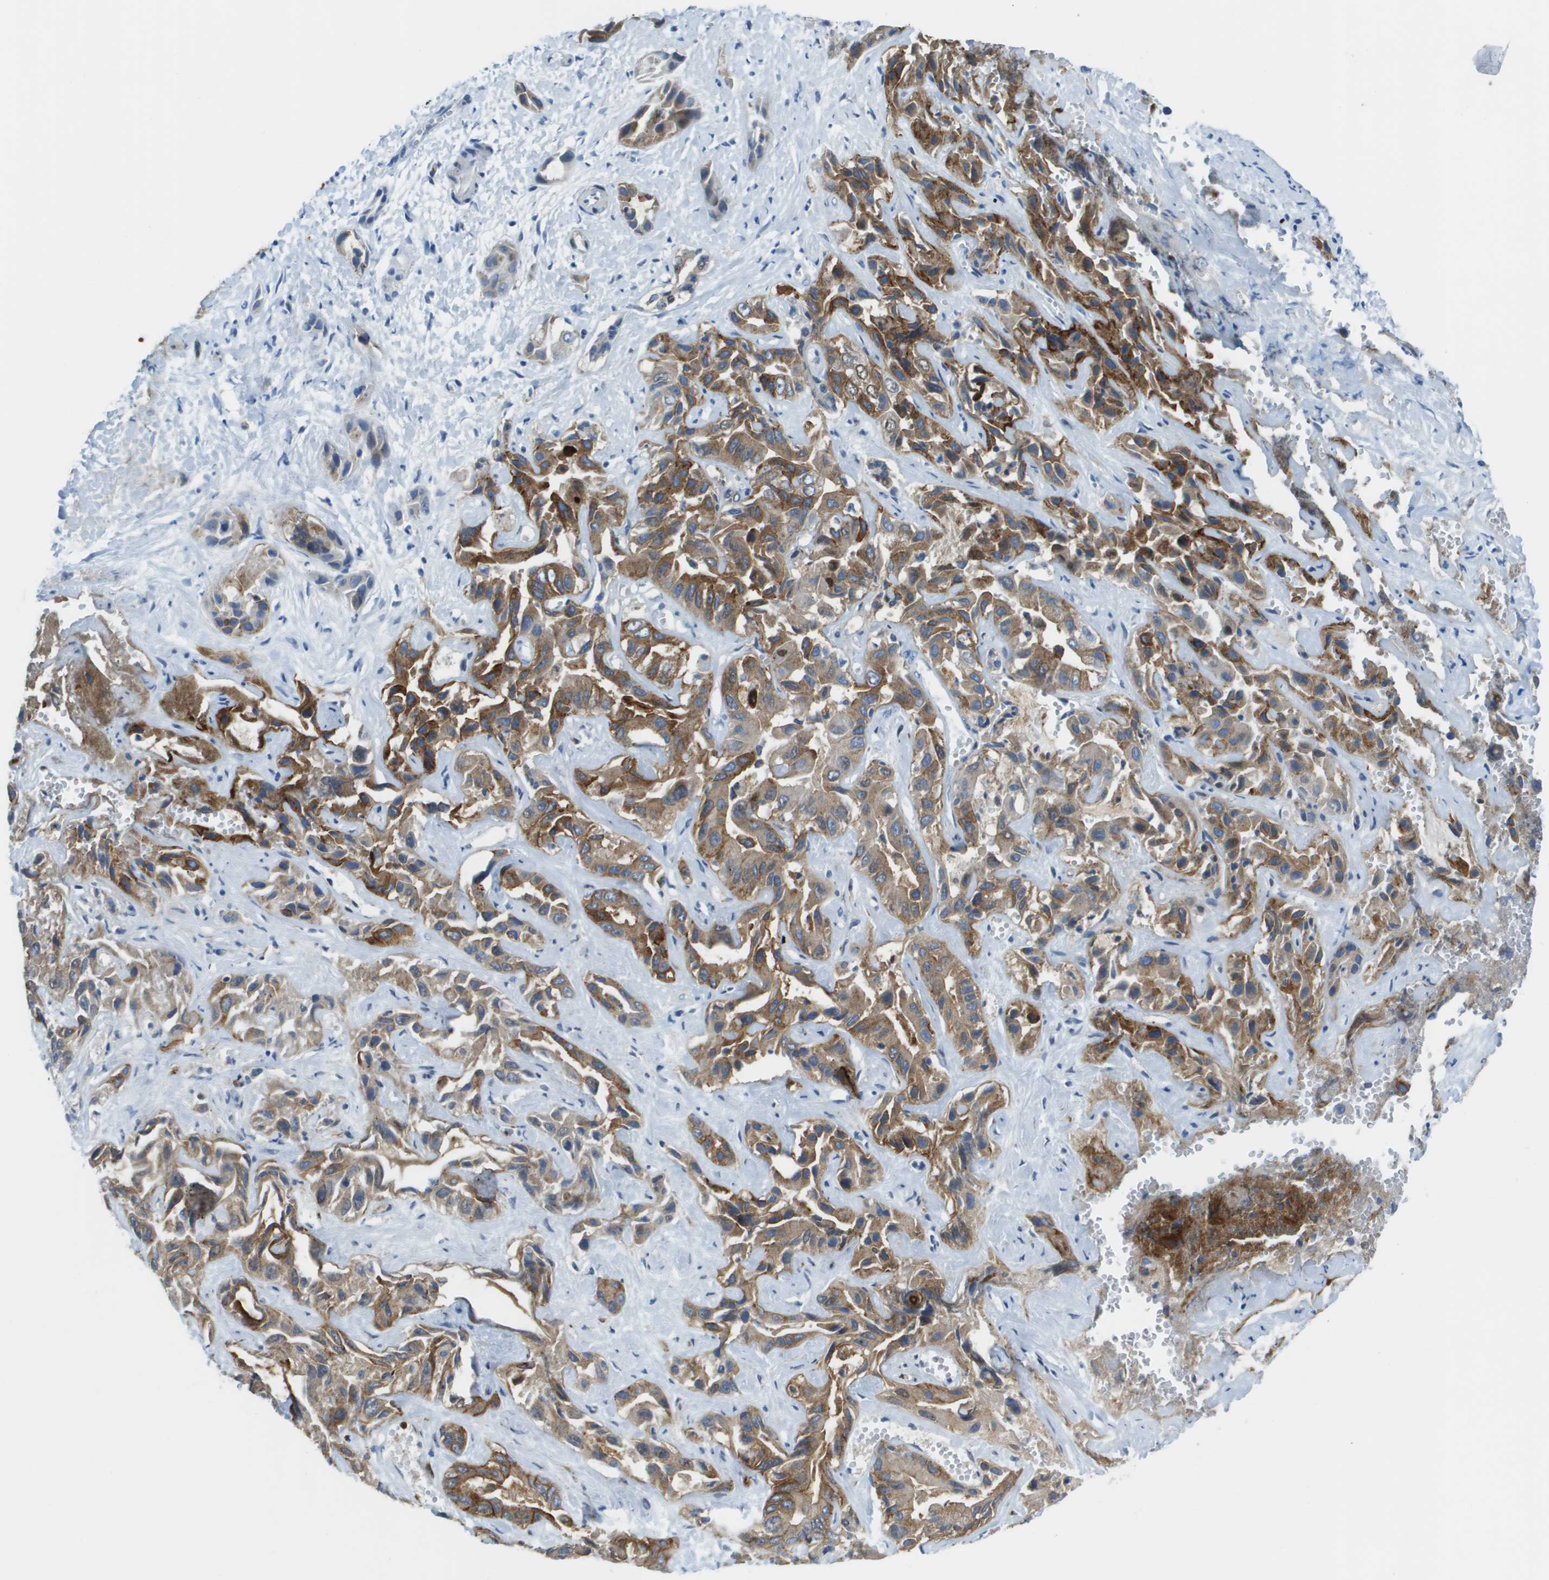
{"staining": {"intensity": "moderate", "quantity": ">75%", "location": "cytoplasmic/membranous"}, "tissue": "liver cancer", "cell_type": "Tumor cells", "image_type": "cancer", "snomed": [{"axis": "morphology", "description": "Cholangiocarcinoma"}, {"axis": "topography", "description": "Liver"}], "caption": "This micrograph demonstrates immunohistochemistry staining of human liver cancer (cholangiocarcinoma), with medium moderate cytoplasmic/membranous positivity in about >75% of tumor cells.", "gene": "SDC1", "patient": {"sex": "female", "age": 52}}